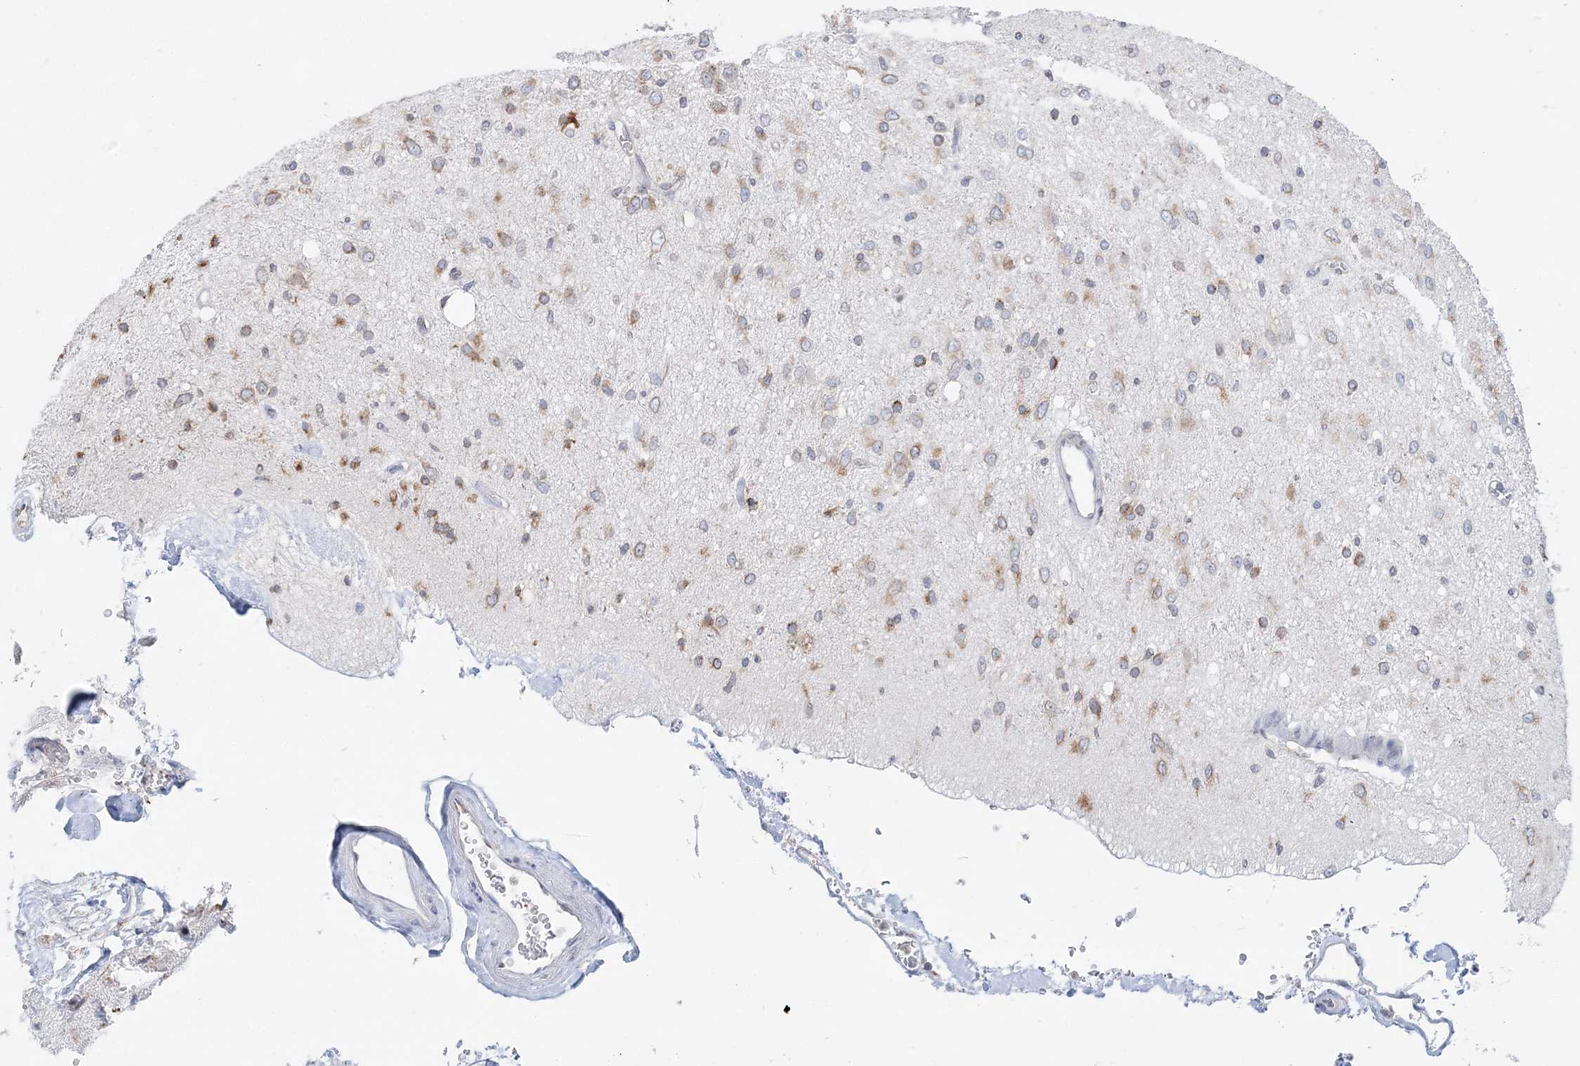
{"staining": {"intensity": "moderate", "quantity": "25%-75%", "location": "cytoplasmic/membranous"}, "tissue": "glioma", "cell_type": "Tumor cells", "image_type": "cancer", "snomed": [{"axis": "morphology", "description": "Glioma, malignant, Low grade"}, {"axis": "topography", "description": "Brain"}], "caption": "Protein staining of malignant glioma (low-grade) tissue displays moderate cytoplasmic/membranous expression in about 25%-75% of tumor cells.", "gene": "TMED10", "patient": {"sex": "male", "age": 77}}